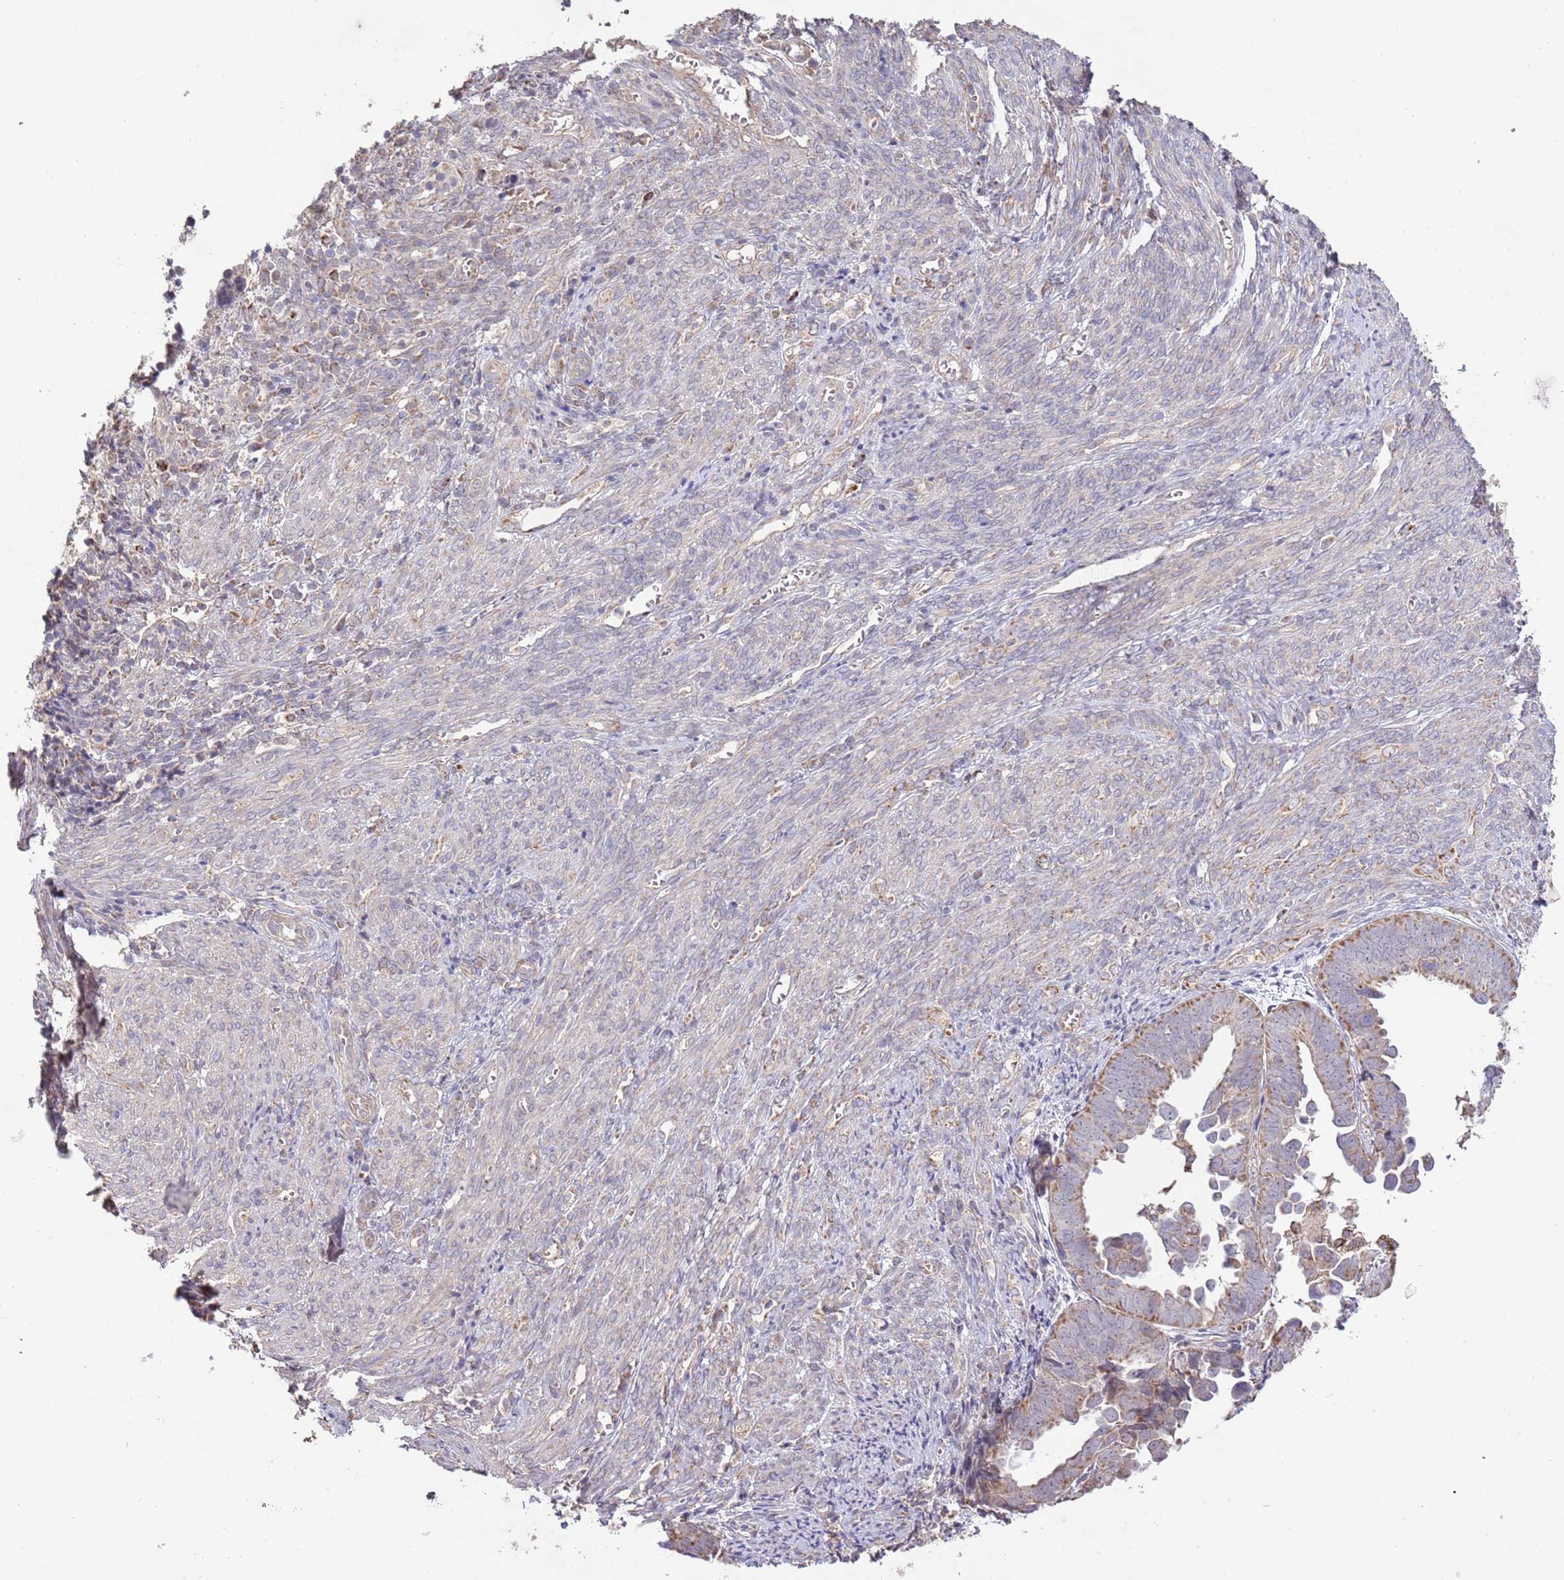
{"staining": {"intensity": "moderate", "quantity": ">75%", "location": "cytoplasmic/membranous"}, "tissue": "endometrial cancer", "cell_type": "Tumor cells", "image_type": "cancer", "snomed": [{"axis": "morphology", "description": "Adenocarcinoma, NOS"}, {"axis": "topography", "description": "Endometrium"}], "caption": "DAB immunohistochemical staining of endometrial cancer exhibits moderate cytoplasmic/membranous protein positivity in about >75% of tumor cells.", "gene": "IVD", "patient": {"sex": "female", "age": 75}}